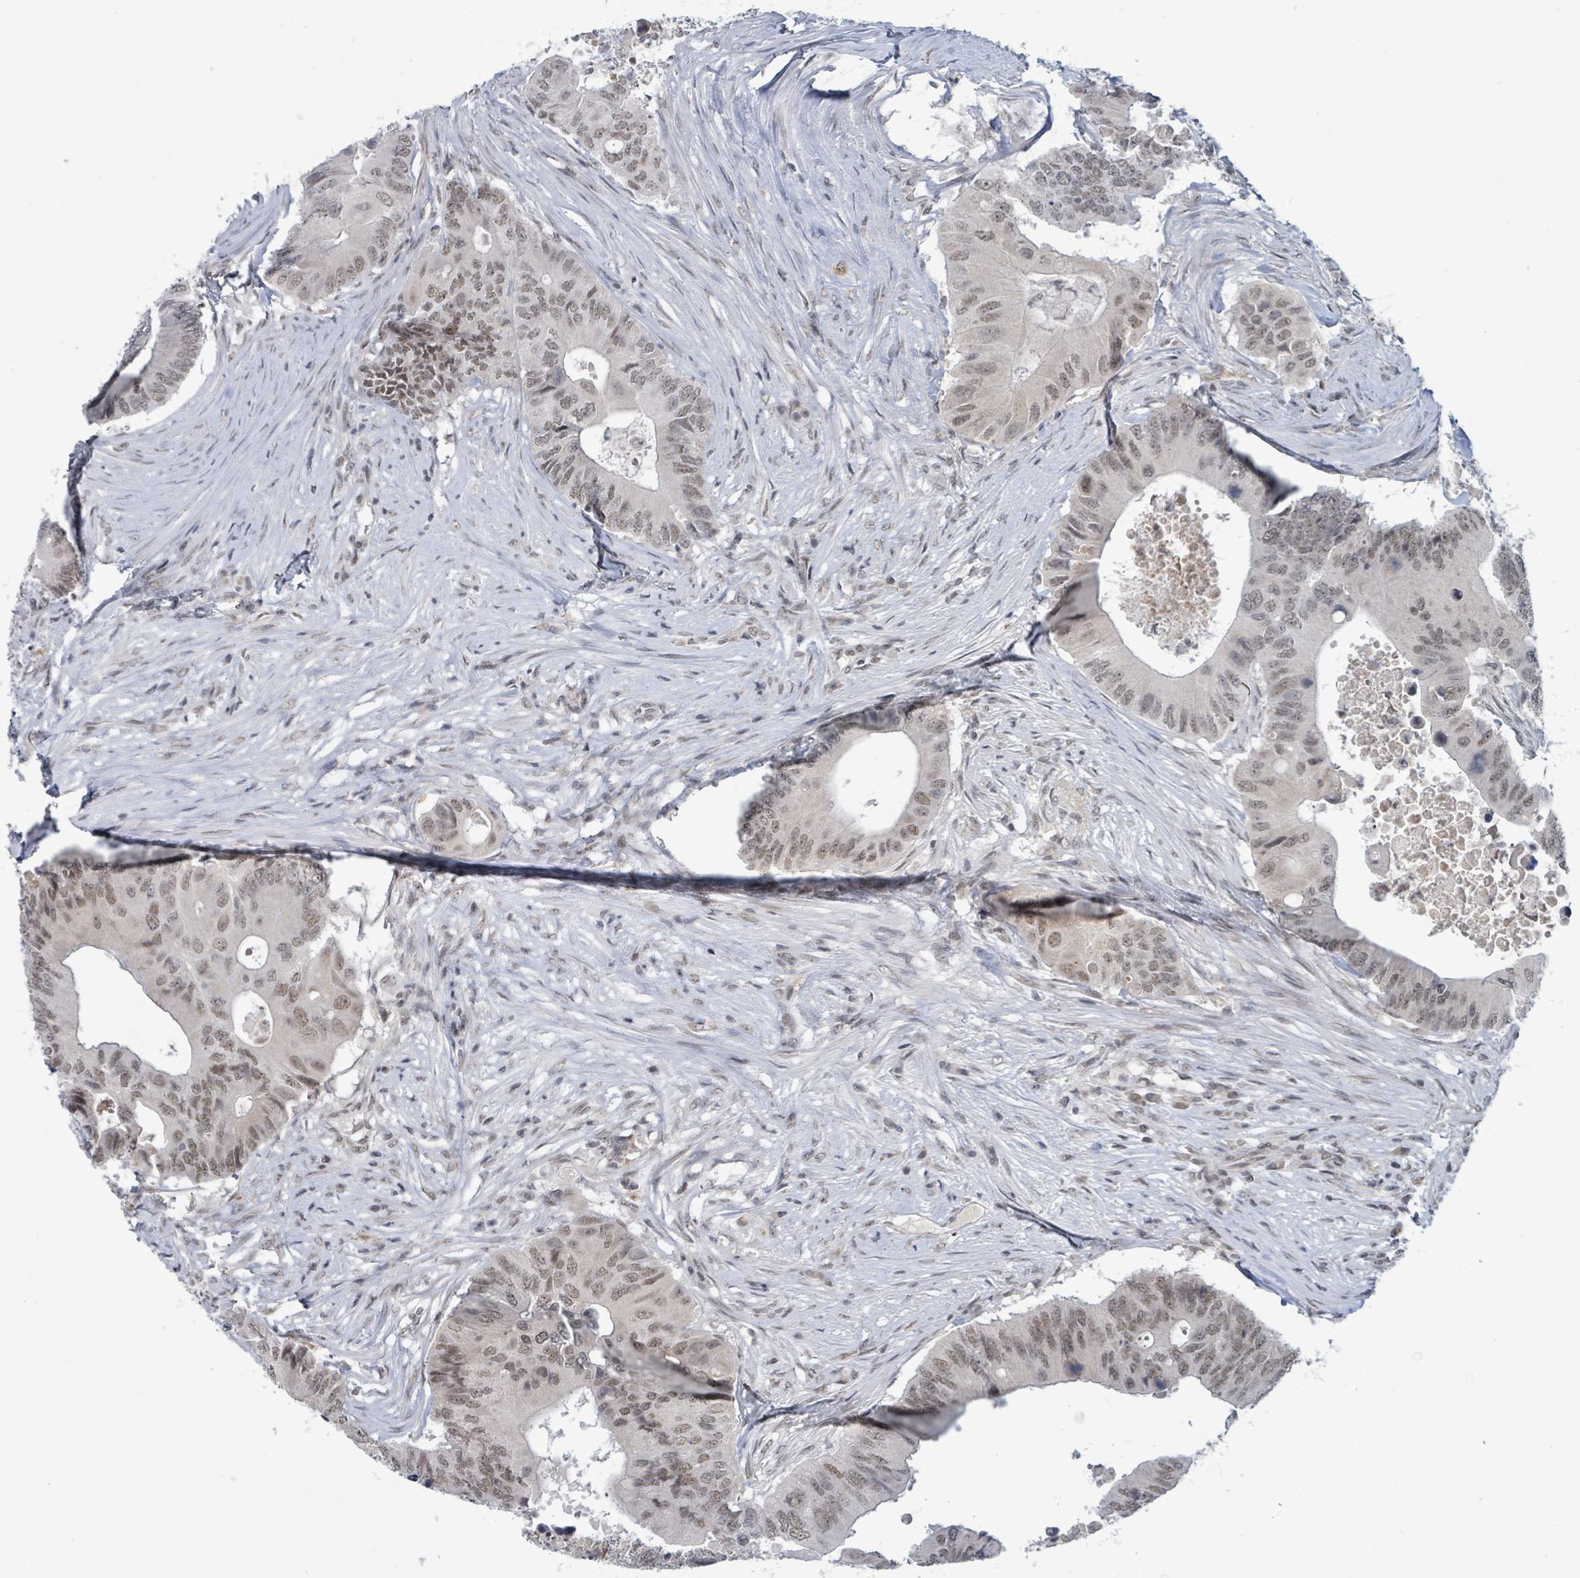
{"staining": {"intensity": "moderate", "quantity": ">75%", "location": "nuclear"}, "tissue": "colorectal cancer", "cell_type": "Tumor cells", "image_type": "cancer", "snomed": [{"axis": "morphology", "description": "Adenocarcinoma, NOS"}, {"axis": "topography", "description": "Colon"}], "caption": "A photomicrograph of colorectal cancer (adenocarcinoma) stained for a protein exhibits moderate nuclear brown staining in tumor cells.", "gene": "BANP", "patient": {"sex": "male", "age": 71}}